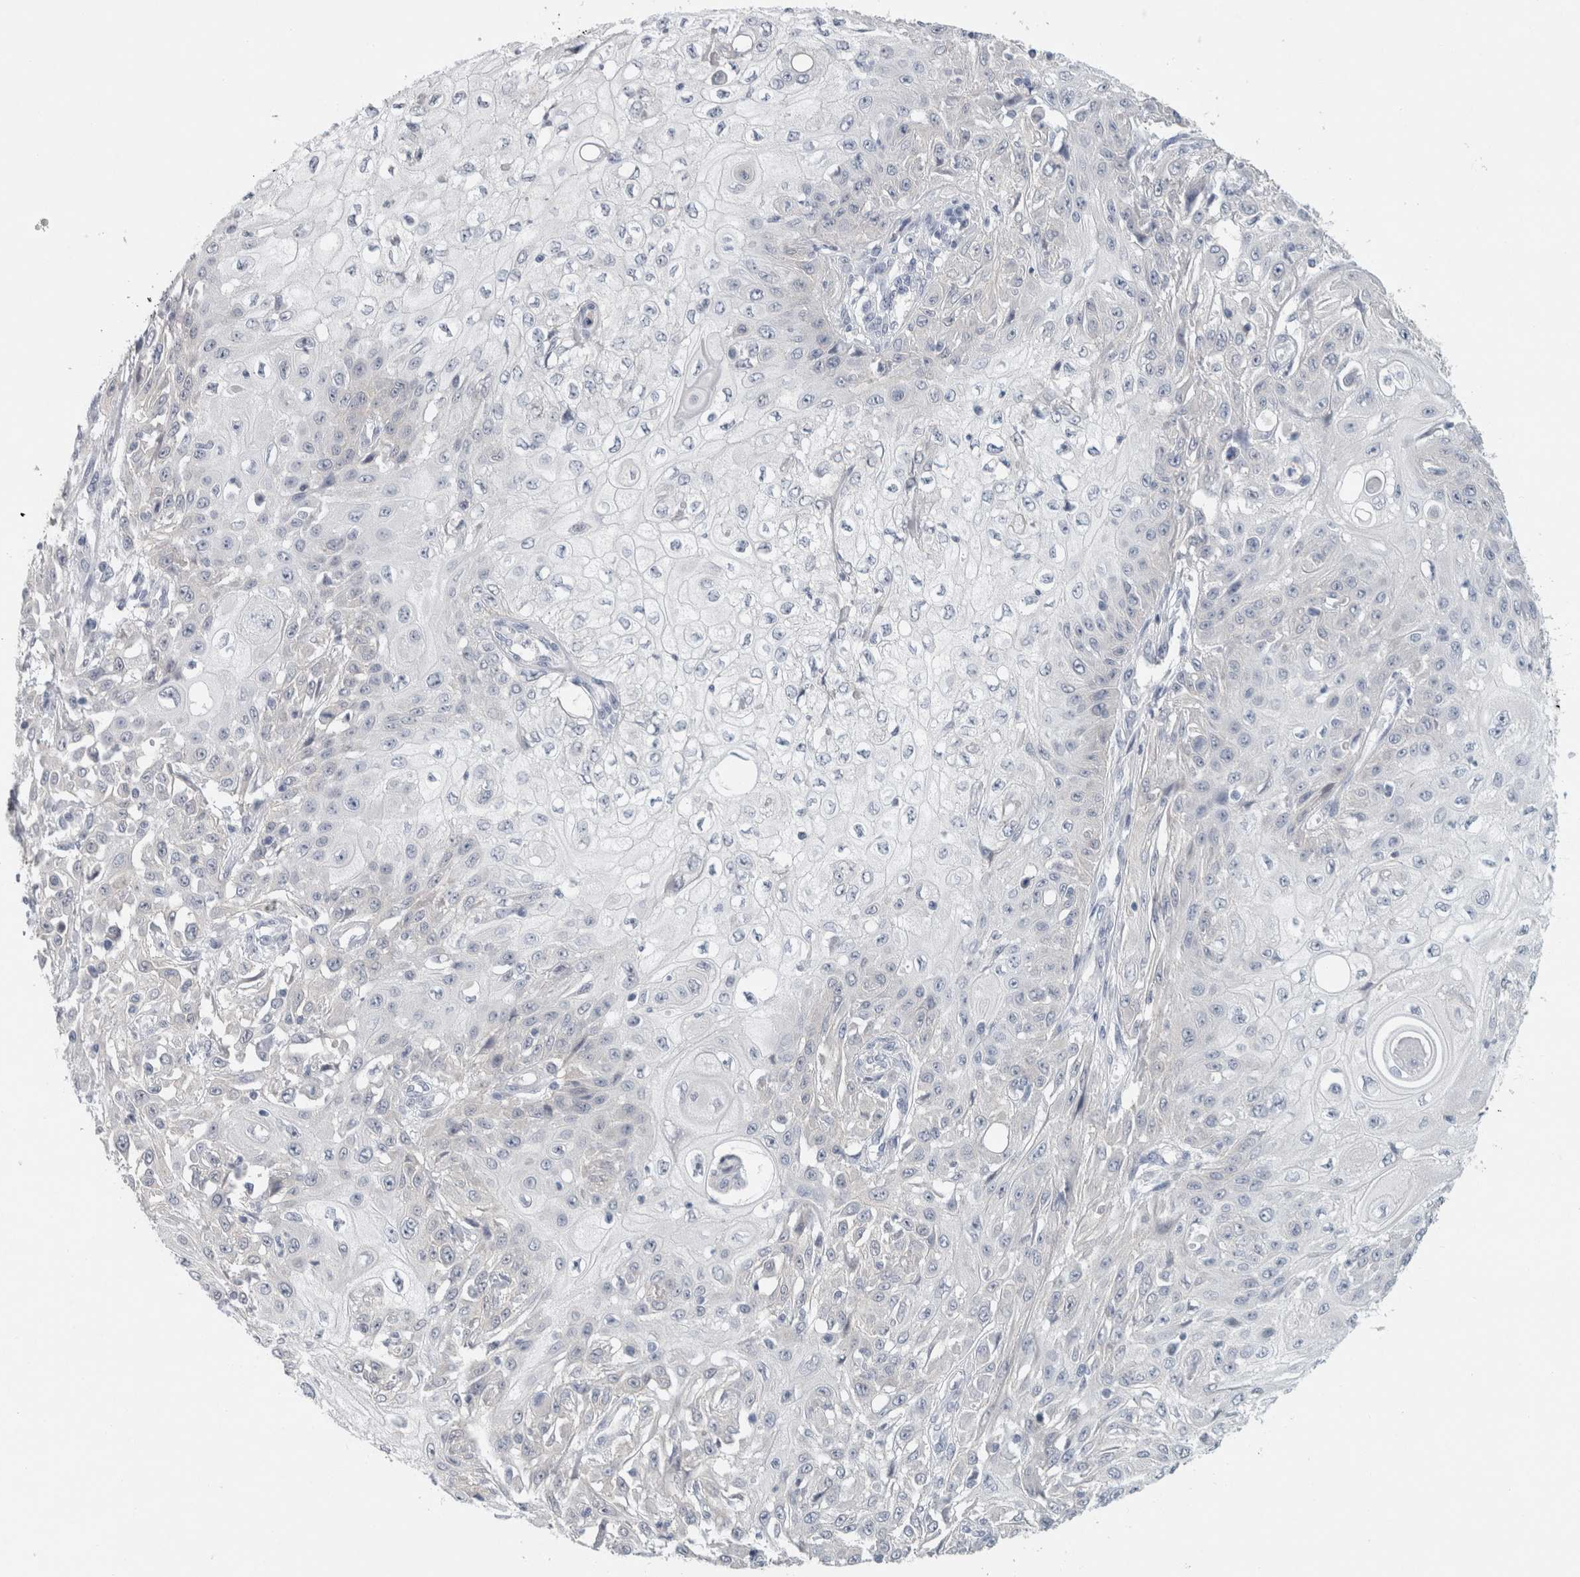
{"staining": {"intensity": "negative", "quantity": "none", "location": "none"}, "tissue": "skin cancer", "cell_type": "Tumor cells", "image_type": "cancer", "snomed": [{"axis": "morphology", "description": "Squamous cell carcinoma, NOS"}, {"axis": "morphology", "description": "Squamous cell carcinoma, metastatic, NOS"}, {"axis": "topography", "description": "Skin"}, {"axis": "topography", "description": "Lymph node"}], "caption": "High power microscopy histopathology image of an immunohistochemistry (IHC) image of metastatic squamous cell carcinoma (skin), revealing no significant staining in tumor cells.", "gene": "CASP6", "patient": {"sex": "male", "age": 75}}